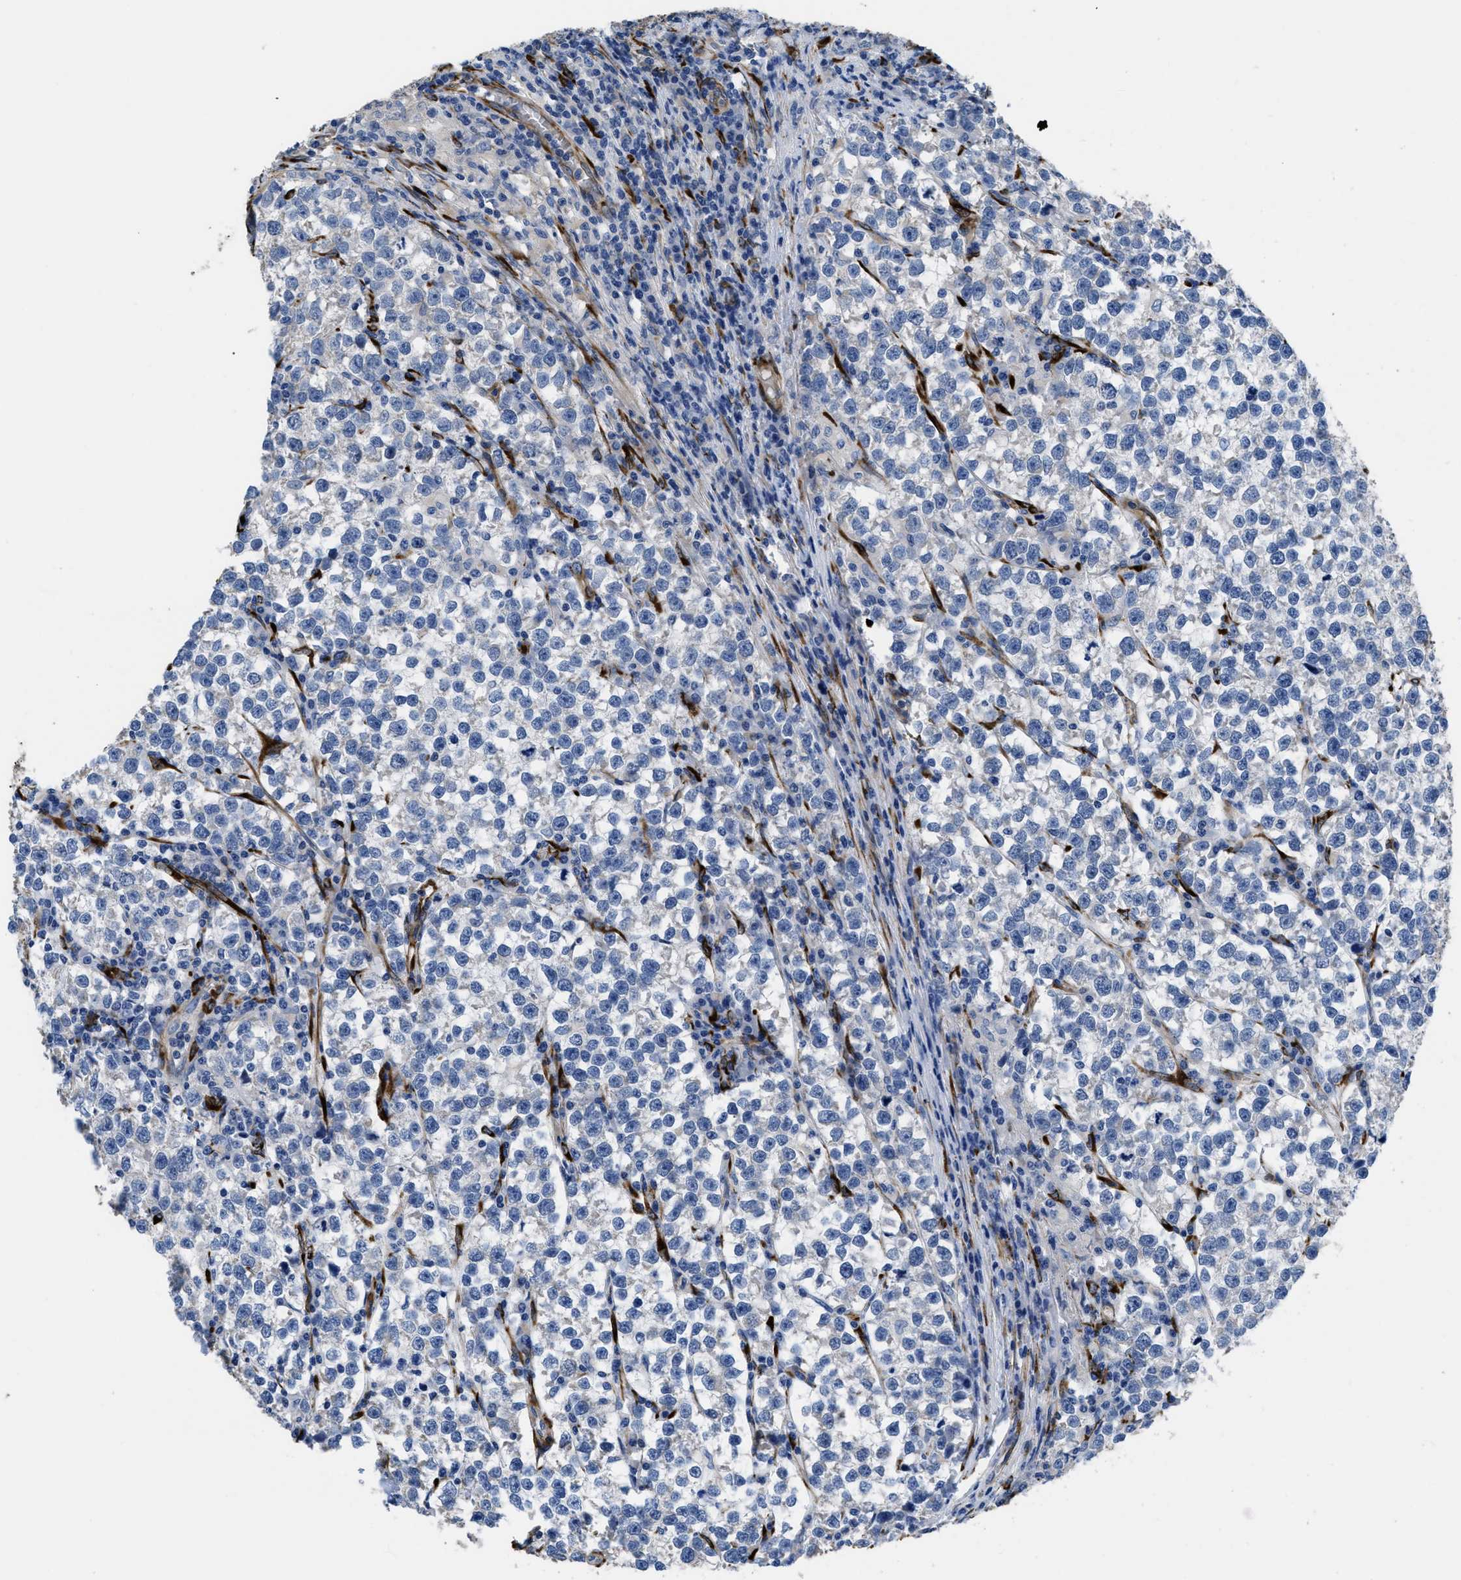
{"staining": {"intensity": "negative", "quantity": "none", "location": "none"}, "tissue": "testis cancer", "cell_type": "Tumor cells", "image_type": "cancer", "snomed": [{"axis": "morphology", "description": "Normal tissue, NOS"}, {"axis": "morphology", "description": "Seminoma, NOS"}, {"axis": "topography", "description": "Testis"}], "caption": "DAB (3,3'-diaminobenzidine) immunohistochemical staining of testis cancer reveals no significant expression in tumor cells. (IHC, brightfield microscopy, high magnification).", "gene": "SQLE", "patient": {"sex": "male", "age": 43}}